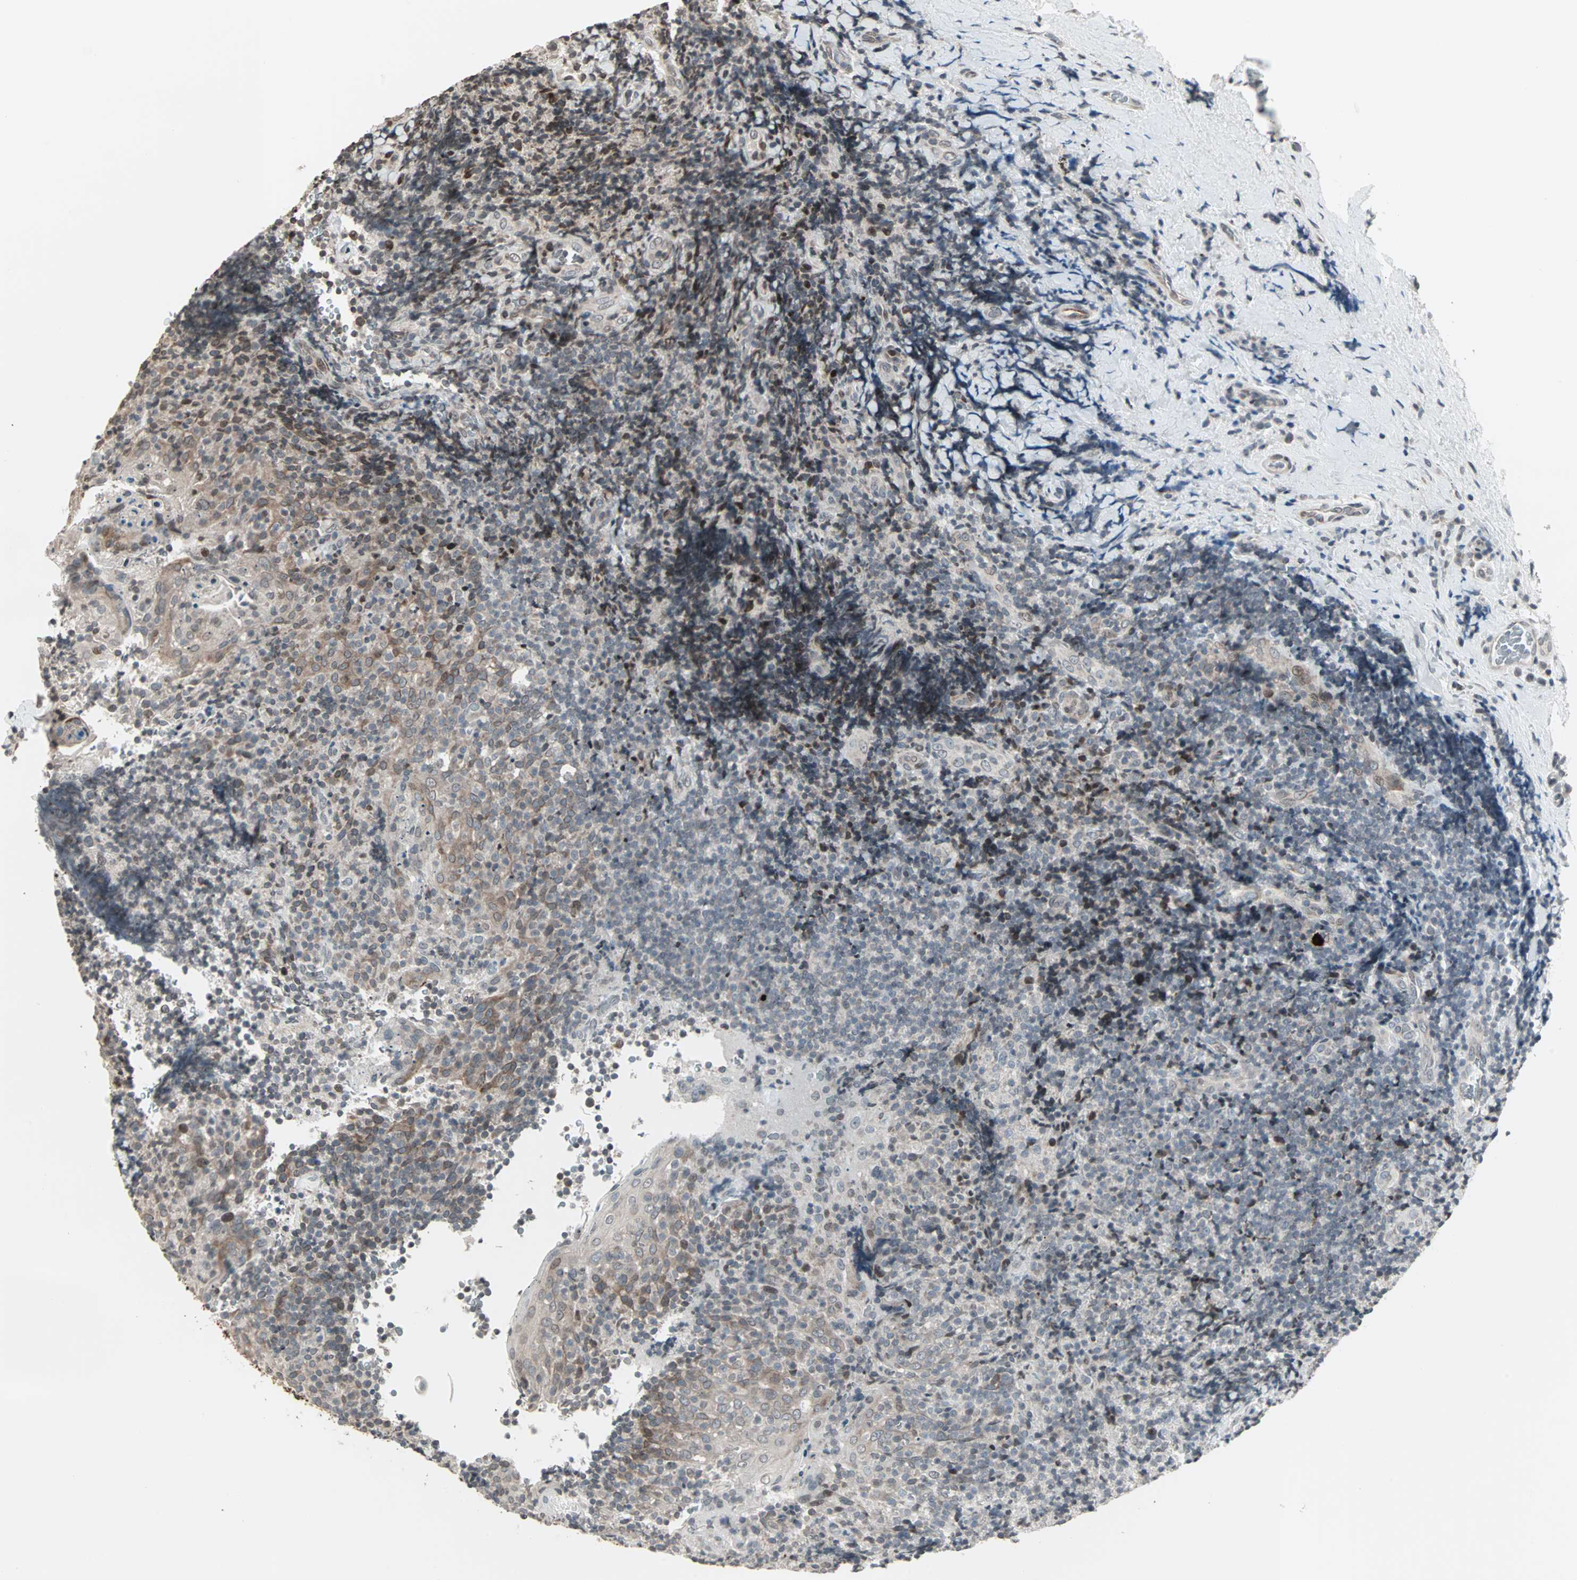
{"staining": {"intensity": "weak", "quantity": "<25%", "location": "cytoplasmic/membranous"}, "tissue": "lymphoma", "cell_type": "Tumor cells", "image_type": "cancer", "snomed": [{"axis": "morphology", "description": "Malignant lymphoma, non-Hodgkin's type, High grade"}, {"axis": "topography", "description": "Tonsil"}], "caption": "Tumor cells are negative for protein expression in human malignant lymphoma, non-Hodgkin's type (high-grade). The staining was performed using DAB (3,3'-diaminobenzidine) to visualize the protein expression in brown, while the nuclei were stained in blue with hematoxylin (Magnification: 20x).", "gene": "CBLC", "patient": {"sex": "female", "age": 36}}